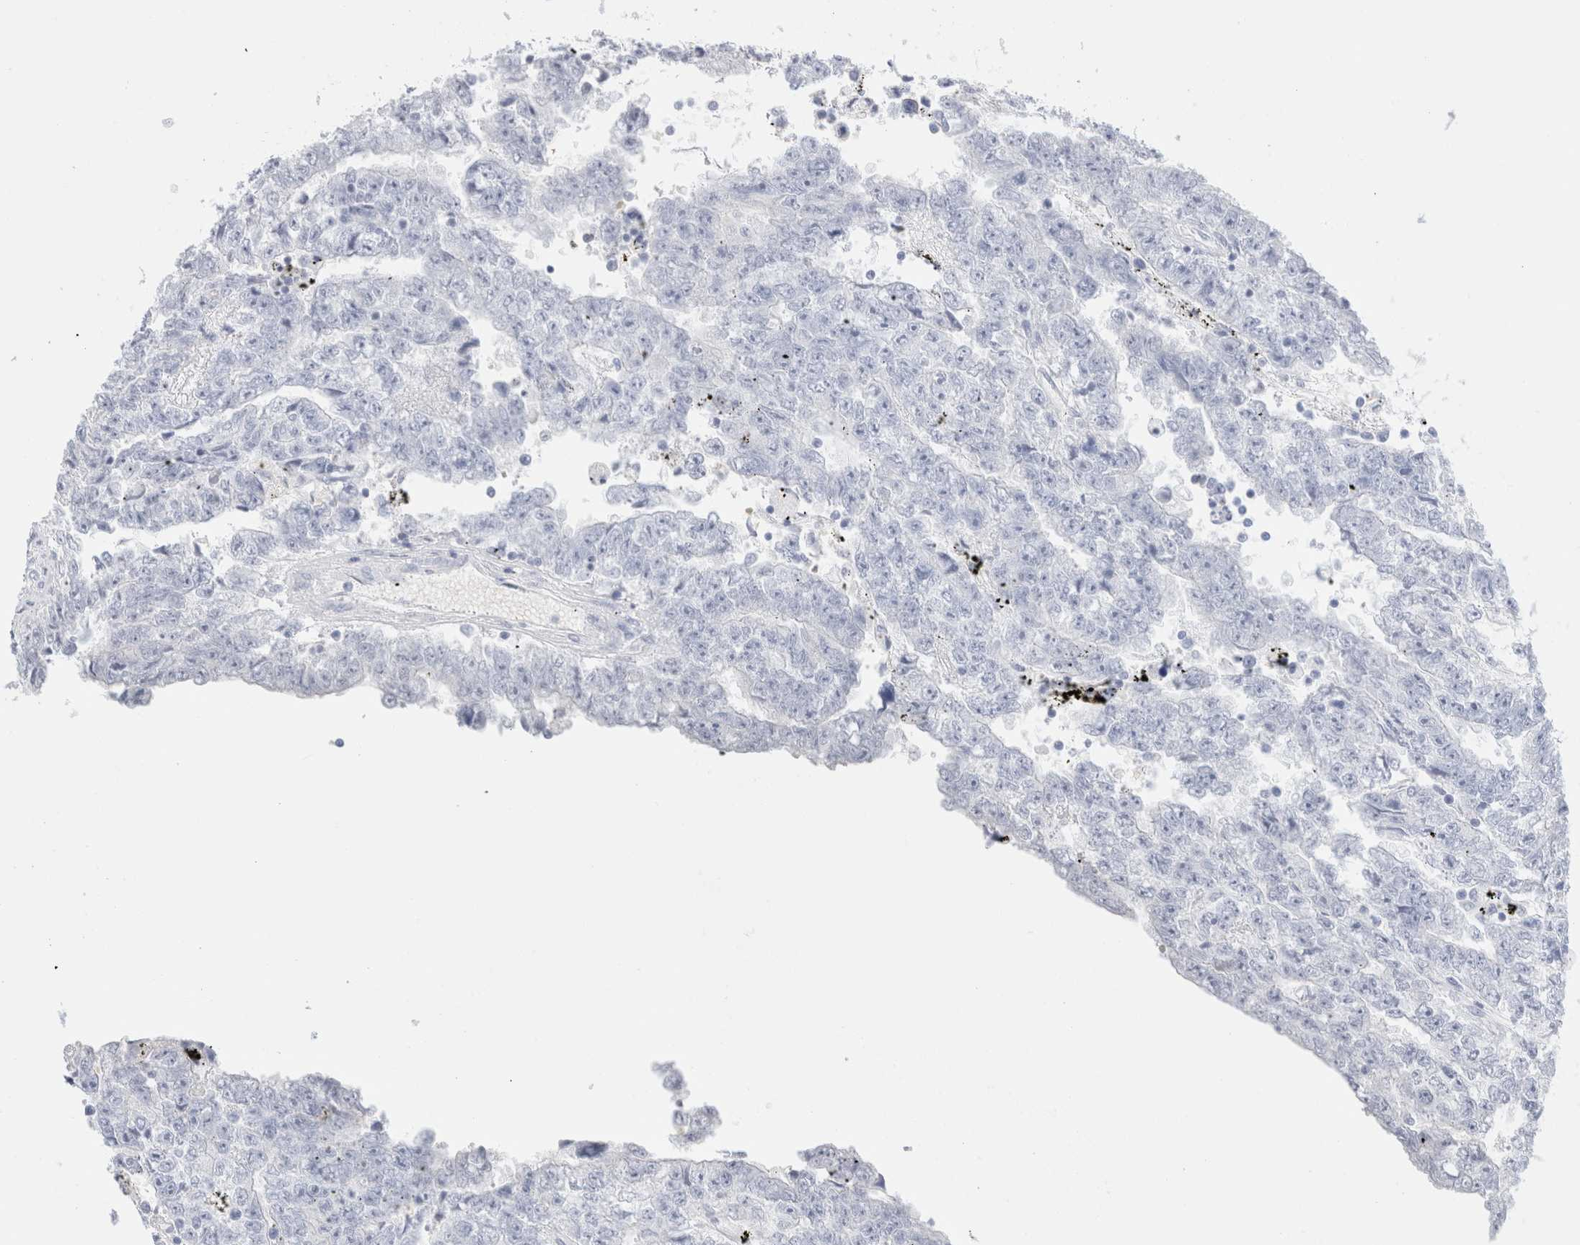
{"staining": {"intensity": "negative", "quantity": "none", "location": "none"}, "tissue": "testis cancer", "cell_type": "Tumor cells", "image_type": "cancer", "snomed": [{"axis": "morphology", "description": "Carcinoma, Embryonal, NOS"}, {"axis": "topography", "description": "Testis"}], "caption": "A micrograph of testis embryonal carcinoma stained for a protein reveals no brown staining in tumor cells.", "gene": "ARG1", "patient": {"sex": "male", "age": 25}}